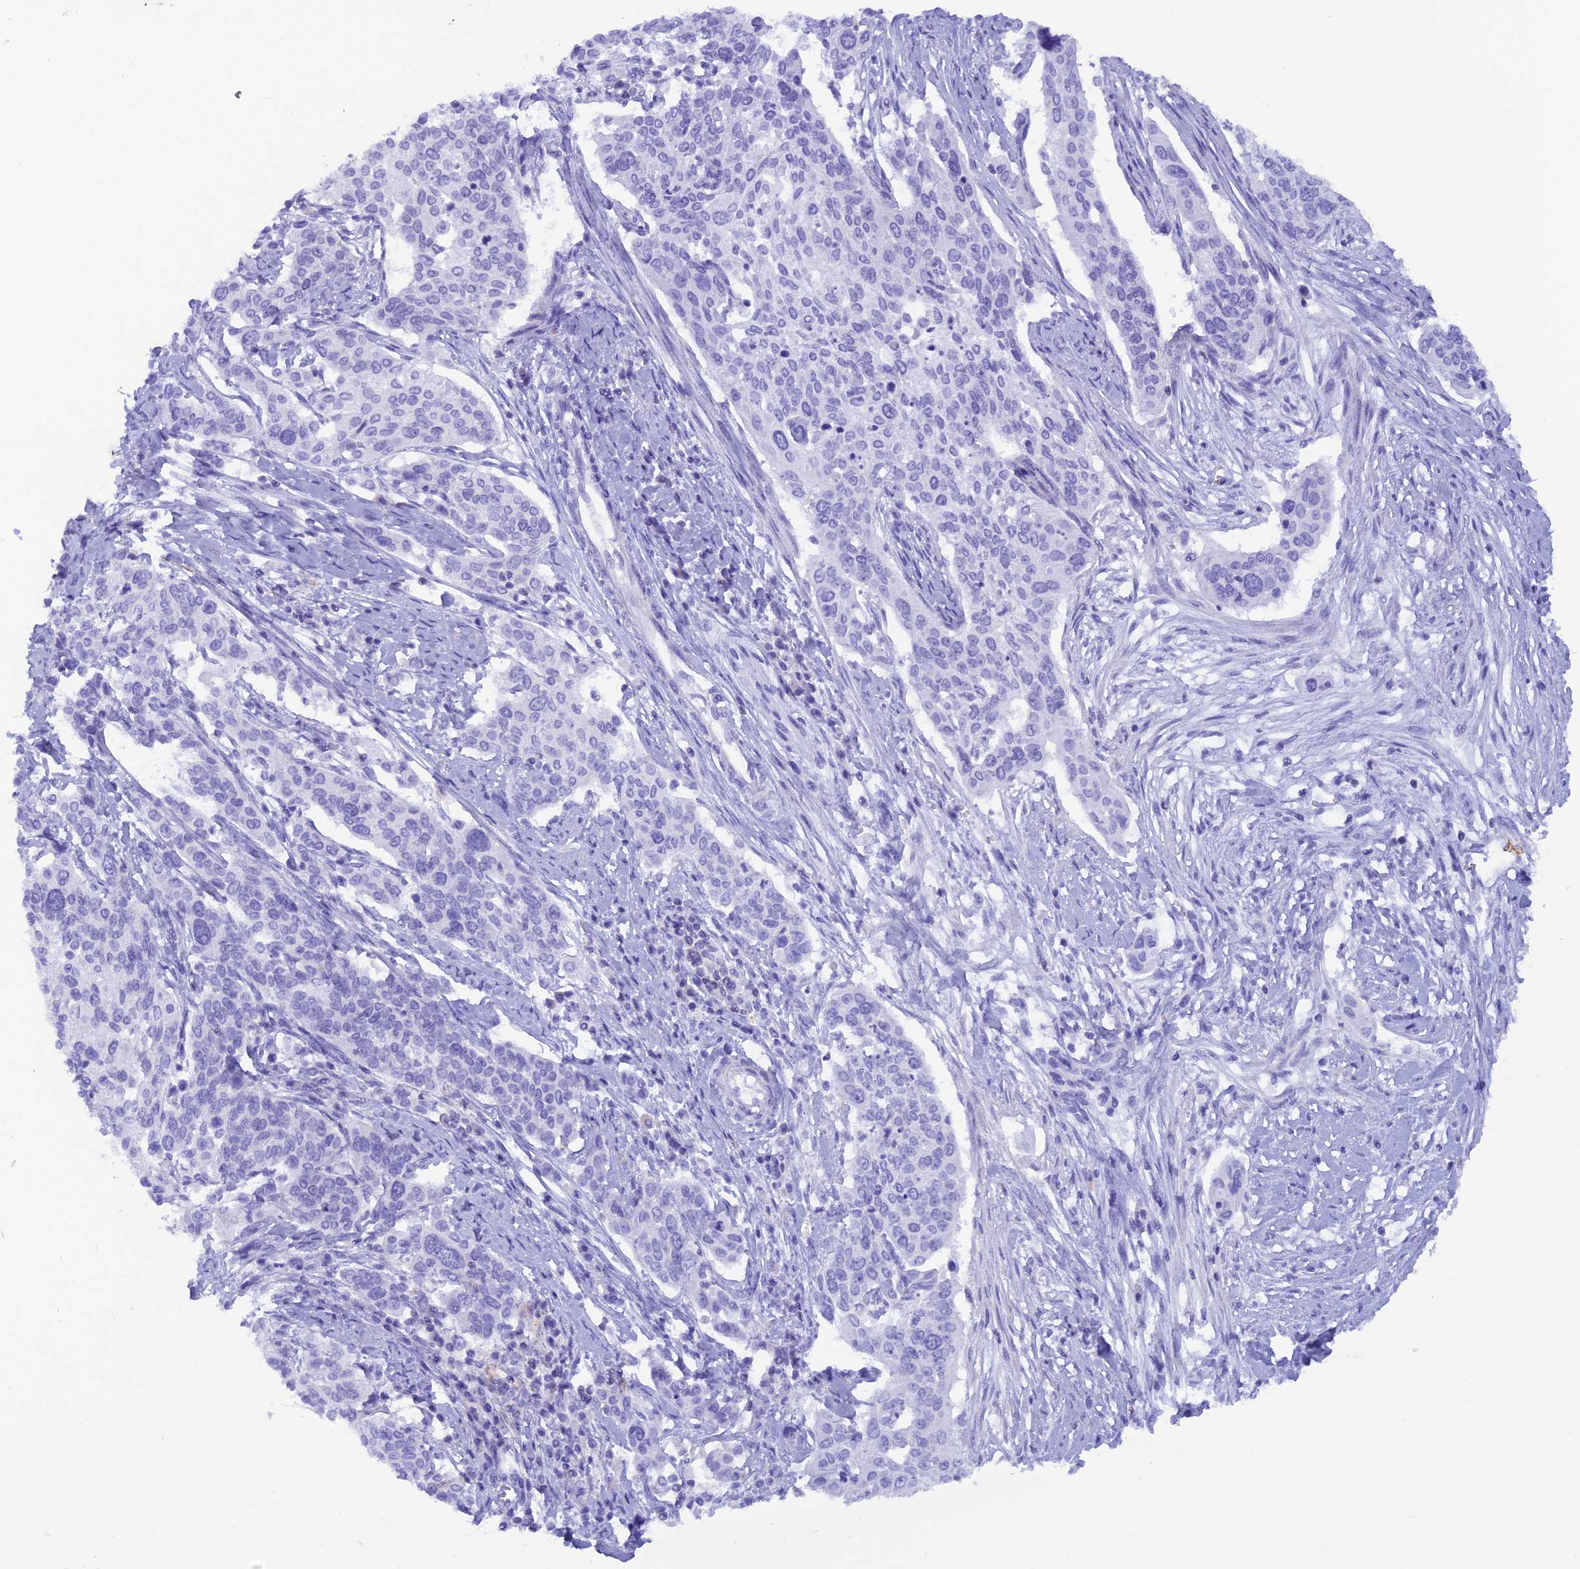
{"staining": {"intensity": "negative", "quantity": "none", "location": "none"}, "tissue": "cervical cancer", "cell_type": "Tumor cells", "image_type": "cancer", "snomed": [{"axis": "morphology", "description": "Squamous cell carcinoma, NOS"}, {"axis": "topography", "description": "Cervix"}], "caption": "High power microscopy photomicrograph of an immunohistochemistry image of cervical squamous cell carcinoma, revealing no significant staining in tumor cells.", "gene": "GLYATL1", "patient": {"sex": "female", "age": 44}}